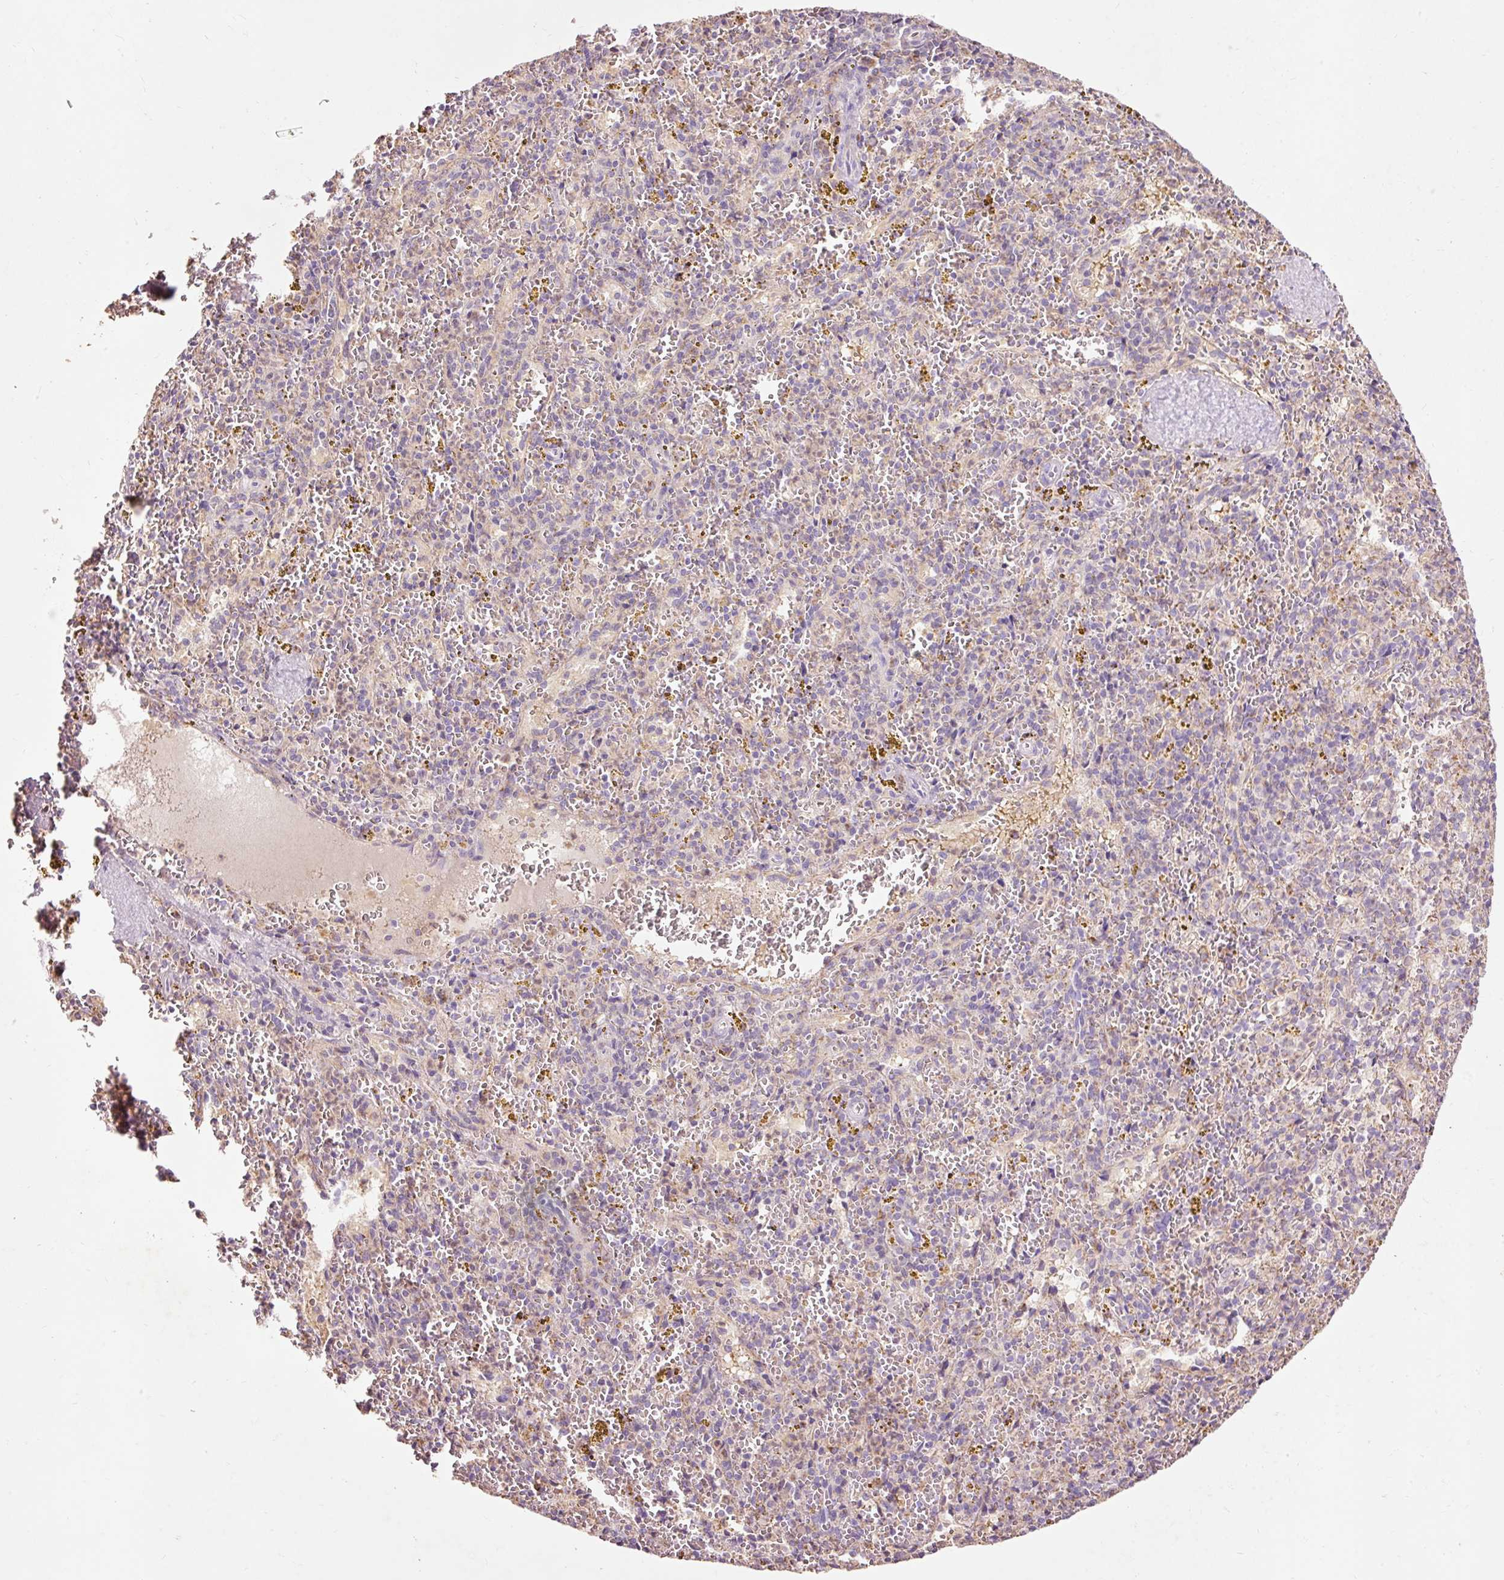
{"staining": {"intensity": "negative", "quantity": "none", "location": "none"}, "tissue": "spleen", "cell_type": "Cells in red pulp", "image_type": "normal", "snomed": [{"axis": "morphology", "description": "Normal tissue, NOS"}, {"axis": "topography", "description": "Spleen"}], "caption": "Human spleen stained for a protein using IHC reveals no staining in cells in red pulp.", "gene": "PRDX5", "patient": {"sex": "male", "age": 57}}